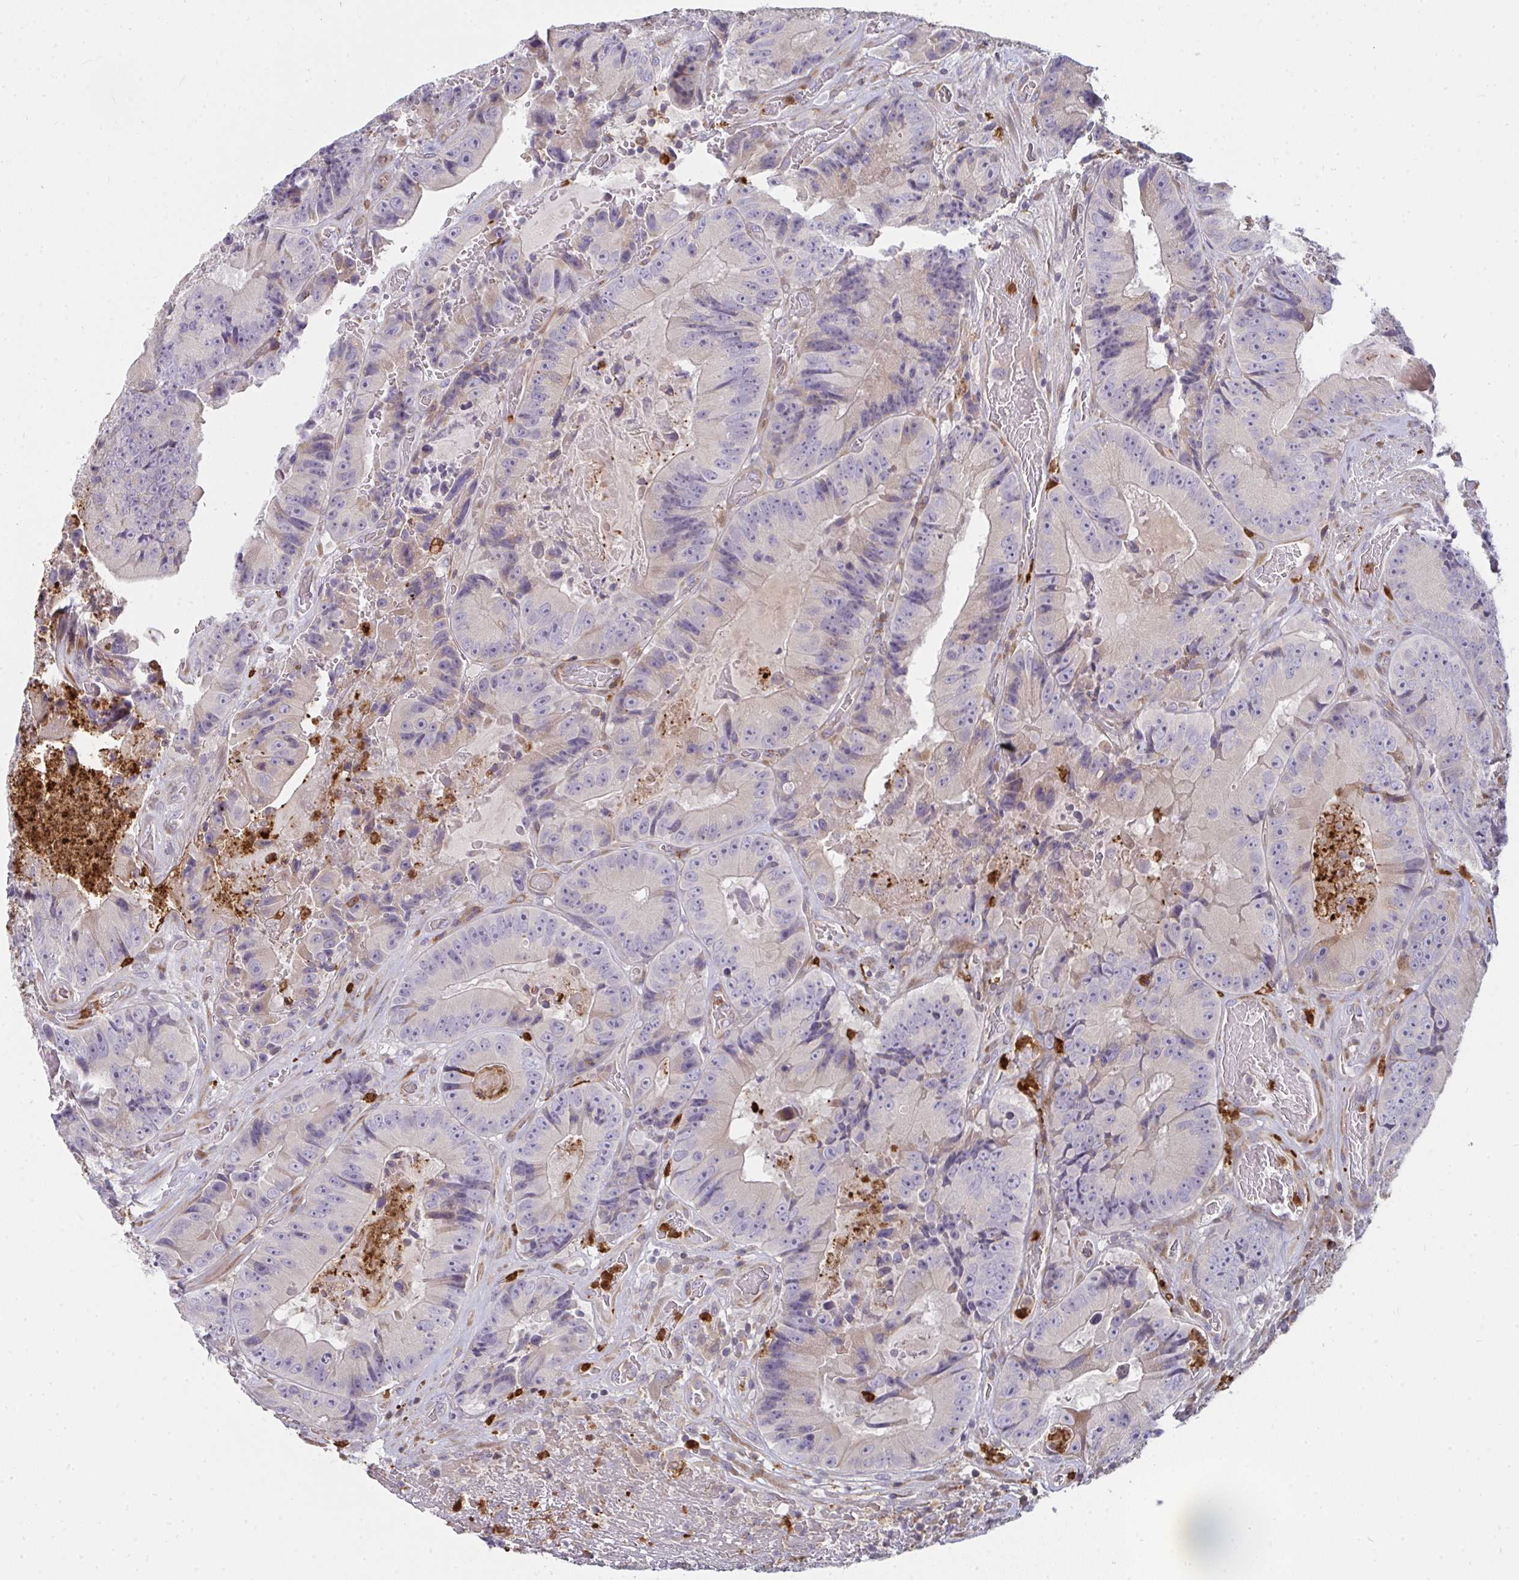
{"staining": {"intensity": "negative", "quantity": "none", "location": "none"}, "tissue": "colorectal cancer", "cell_type": "Tumor cells", "image_type": "cancer", "snomed": [{"axis": "morphology", "description": "Adenocarcinoma, NOS"}, {"axis": "topography", "description": "Colon"}], "caption": "IHC photomicrograph of neoplastic tissue: human colorectal adenocarcinoma stained with DAB exhibits no significant protein expression in tumor cells.", "gene": "CSF3R", "patient": {"sex": "female", "age": 86}}